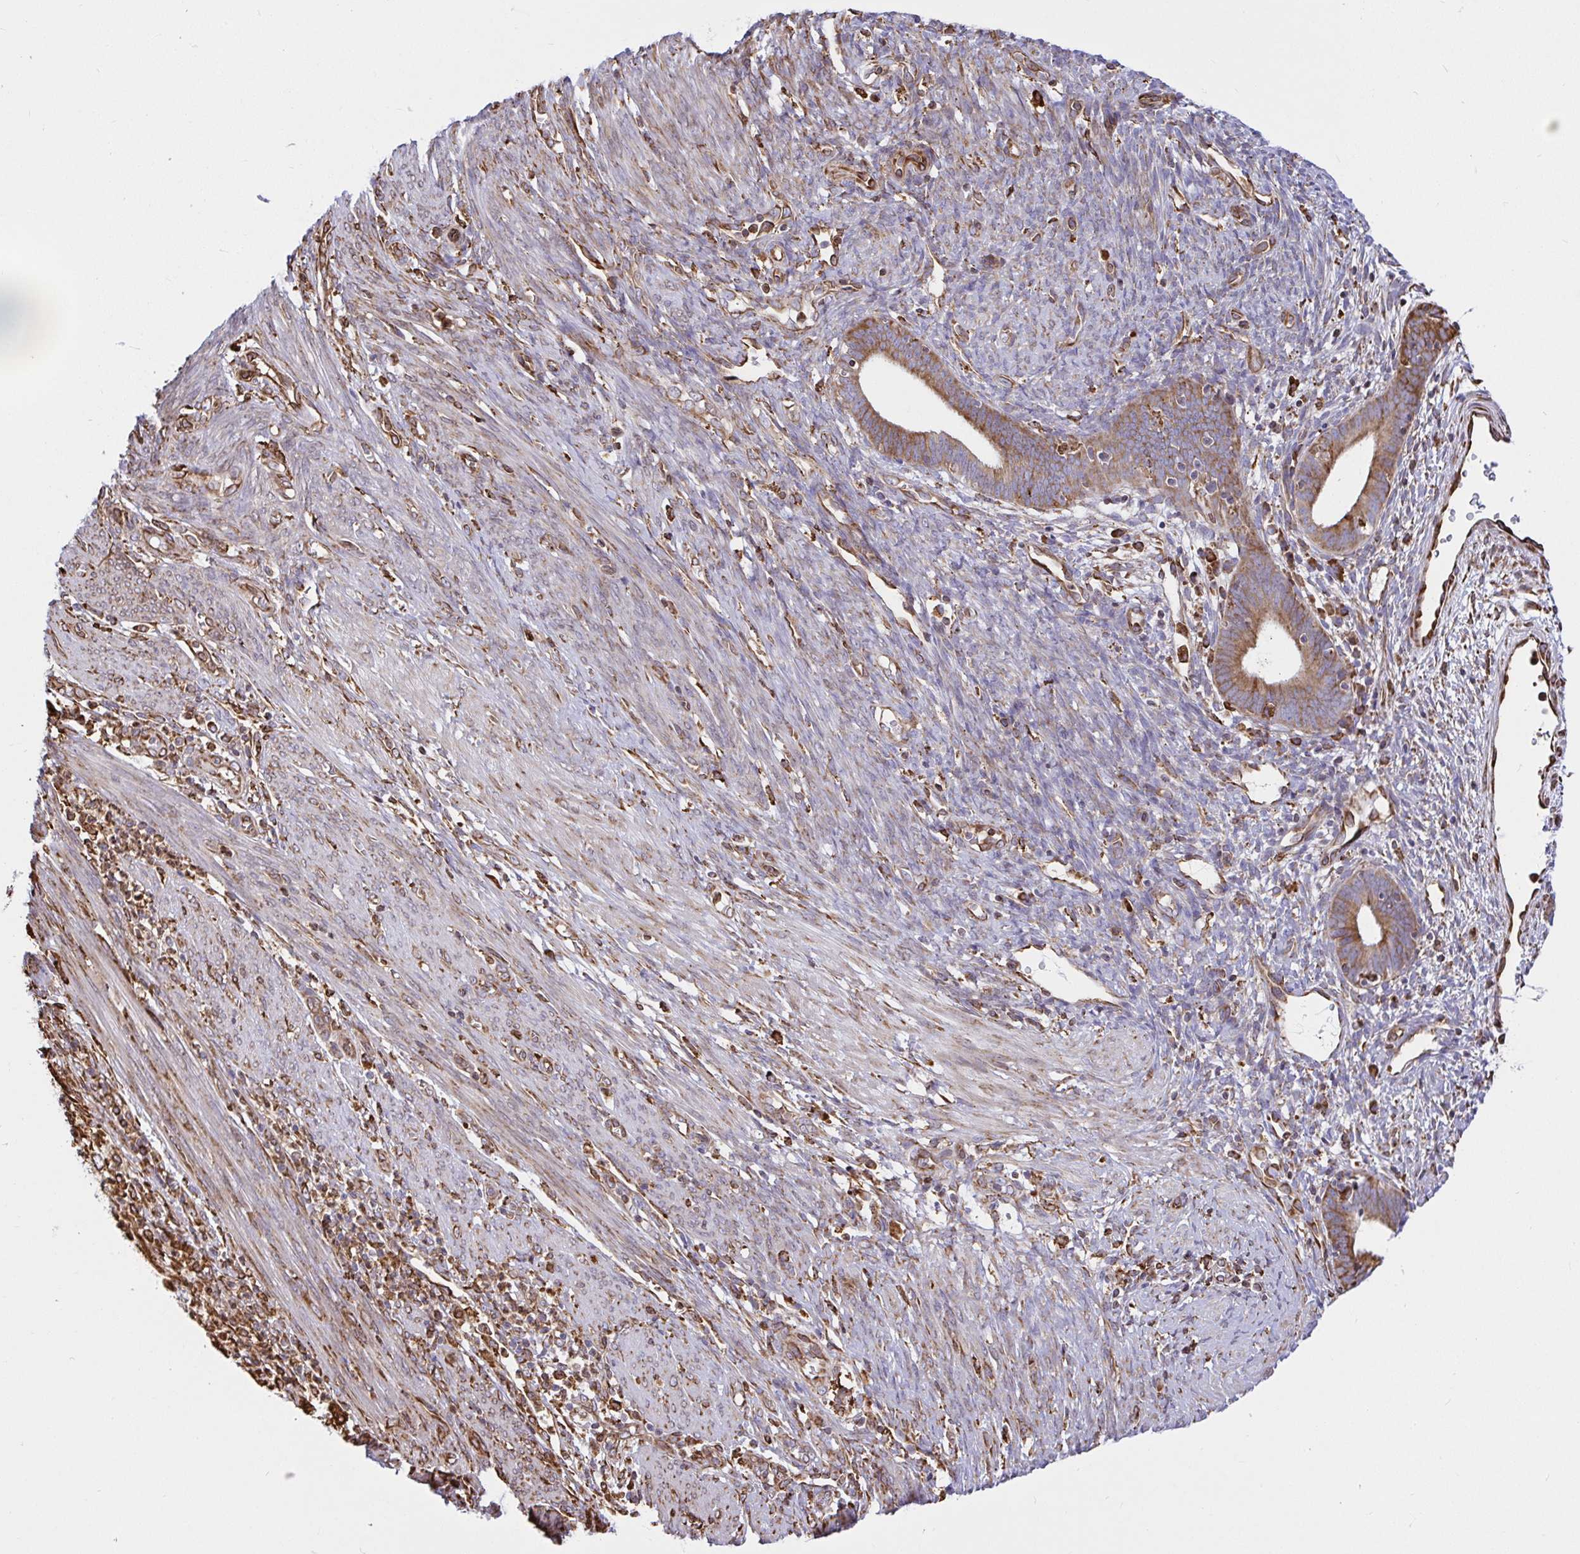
{"staining": {"intensity": "moderate", "quantity": ">75%", "location": "cytoplasmic/membranous"}, "tissue": "endometrial cancer", "cell_type": "Tumor cells", "image_type": "cancer", "snomed": [{"axis": "morphology", "description": "Adenocarcinoma, NOS"}, {"axis": "topography", "description": "Endometrium"}], "caption": "Immunohistochemical staining of endometrial cancer (adenocarcinoma) reveals medium levels of moderate cytoplasmic/membranous protein positivity in about >75% of tumor cells.", "gene": "CLGN", "patient": {"sex": "female", "age": 51}}